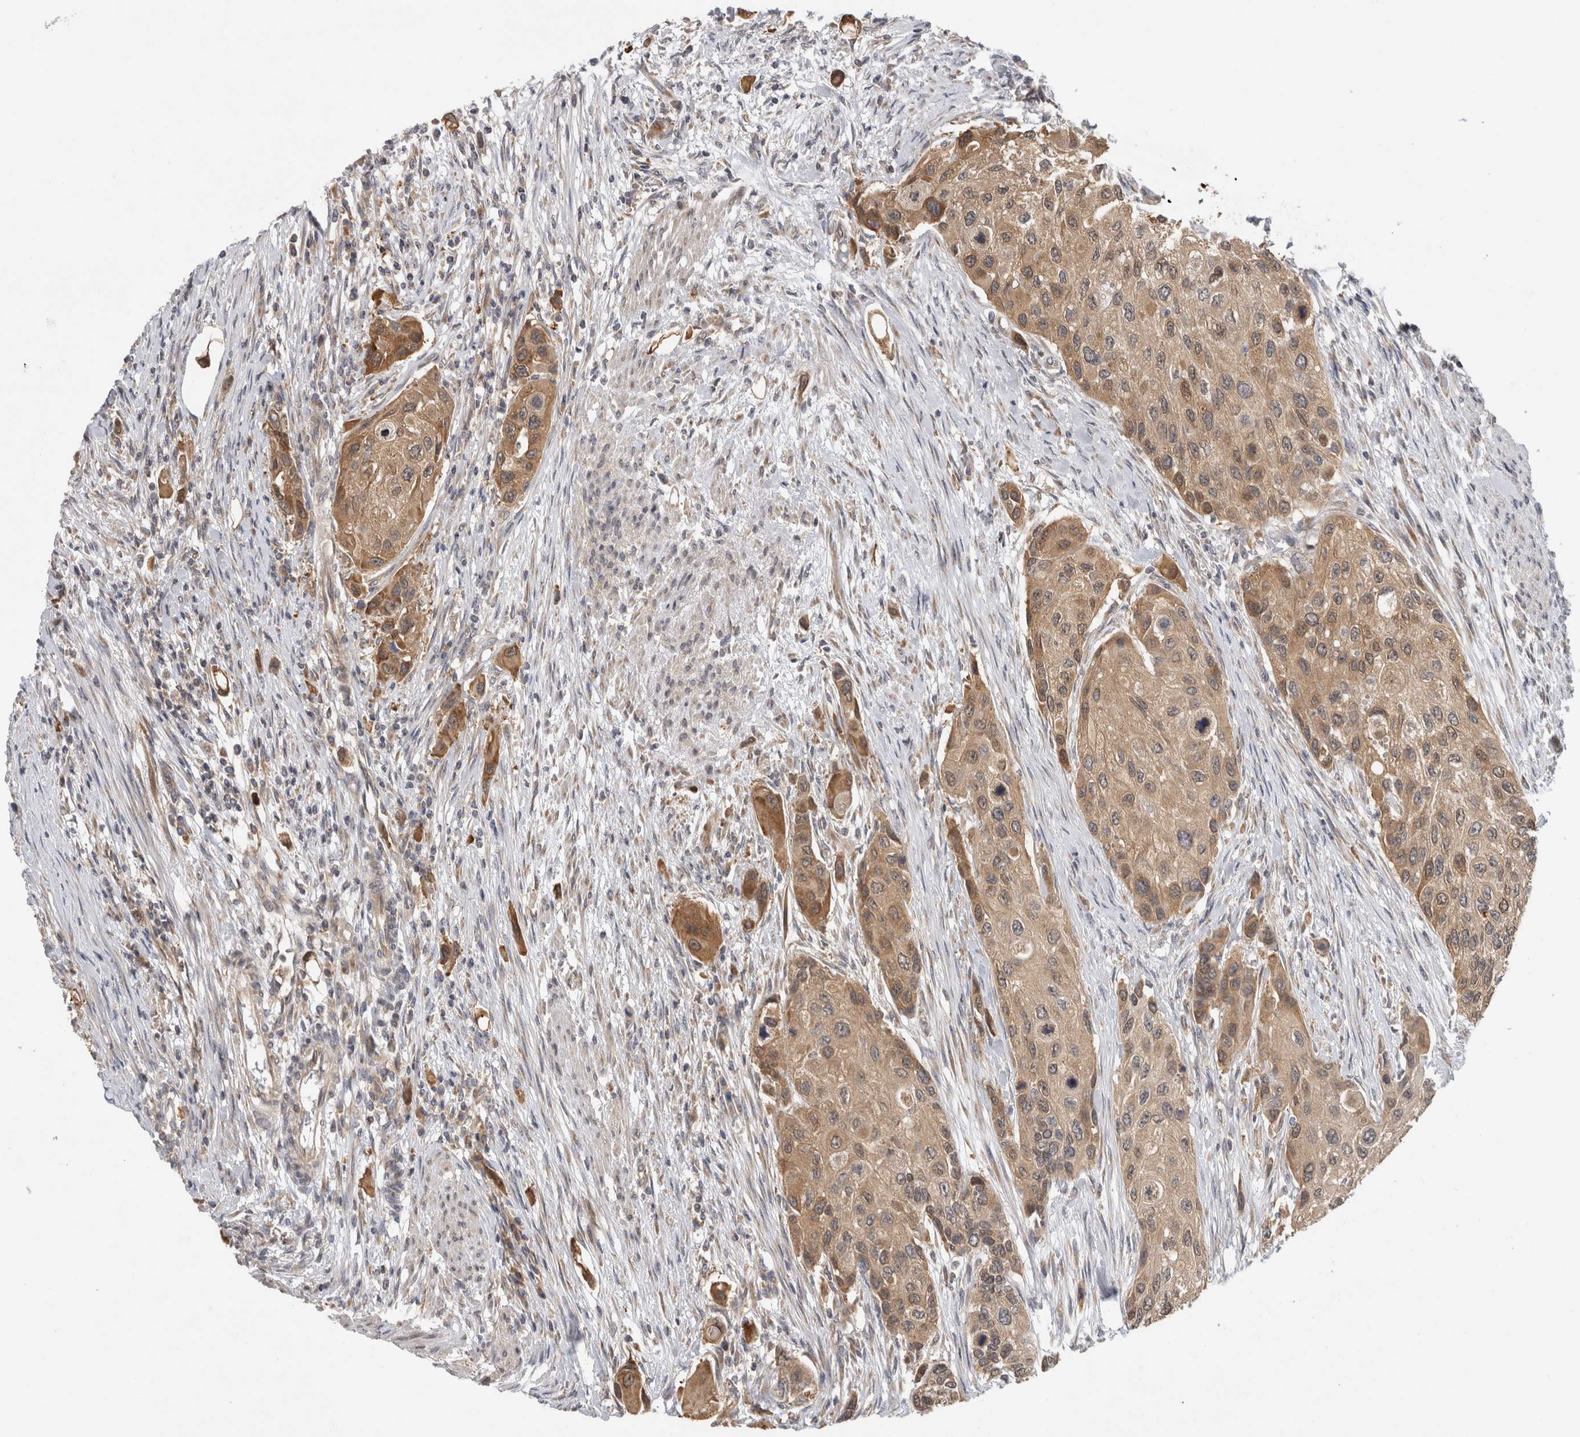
{"staining": {"intensity": "moderate", "quantity": ">75%", "location": "cytoplasmic/membranous,nuclear"}, "tissue": "urothelial cancer", "cell_type": "Tumor cells", "image_type": "cancer", "snomed": [{"axis": "morphology", "description": "Urothelial carcinoma, High grade"}, {"axis": "topography", "description": "Urinary bladder"}], "caption": "Immunohistochemical staining of human urothelial cancer exhibits moderate cytoplasmic/membranous and nuclear protein staining in about >75% of tumor cells. The protein is shown in brown color, while the nuclei are stained blue.", "gene": "PARP6", "patient": {"sex": "female", "age": 56}}